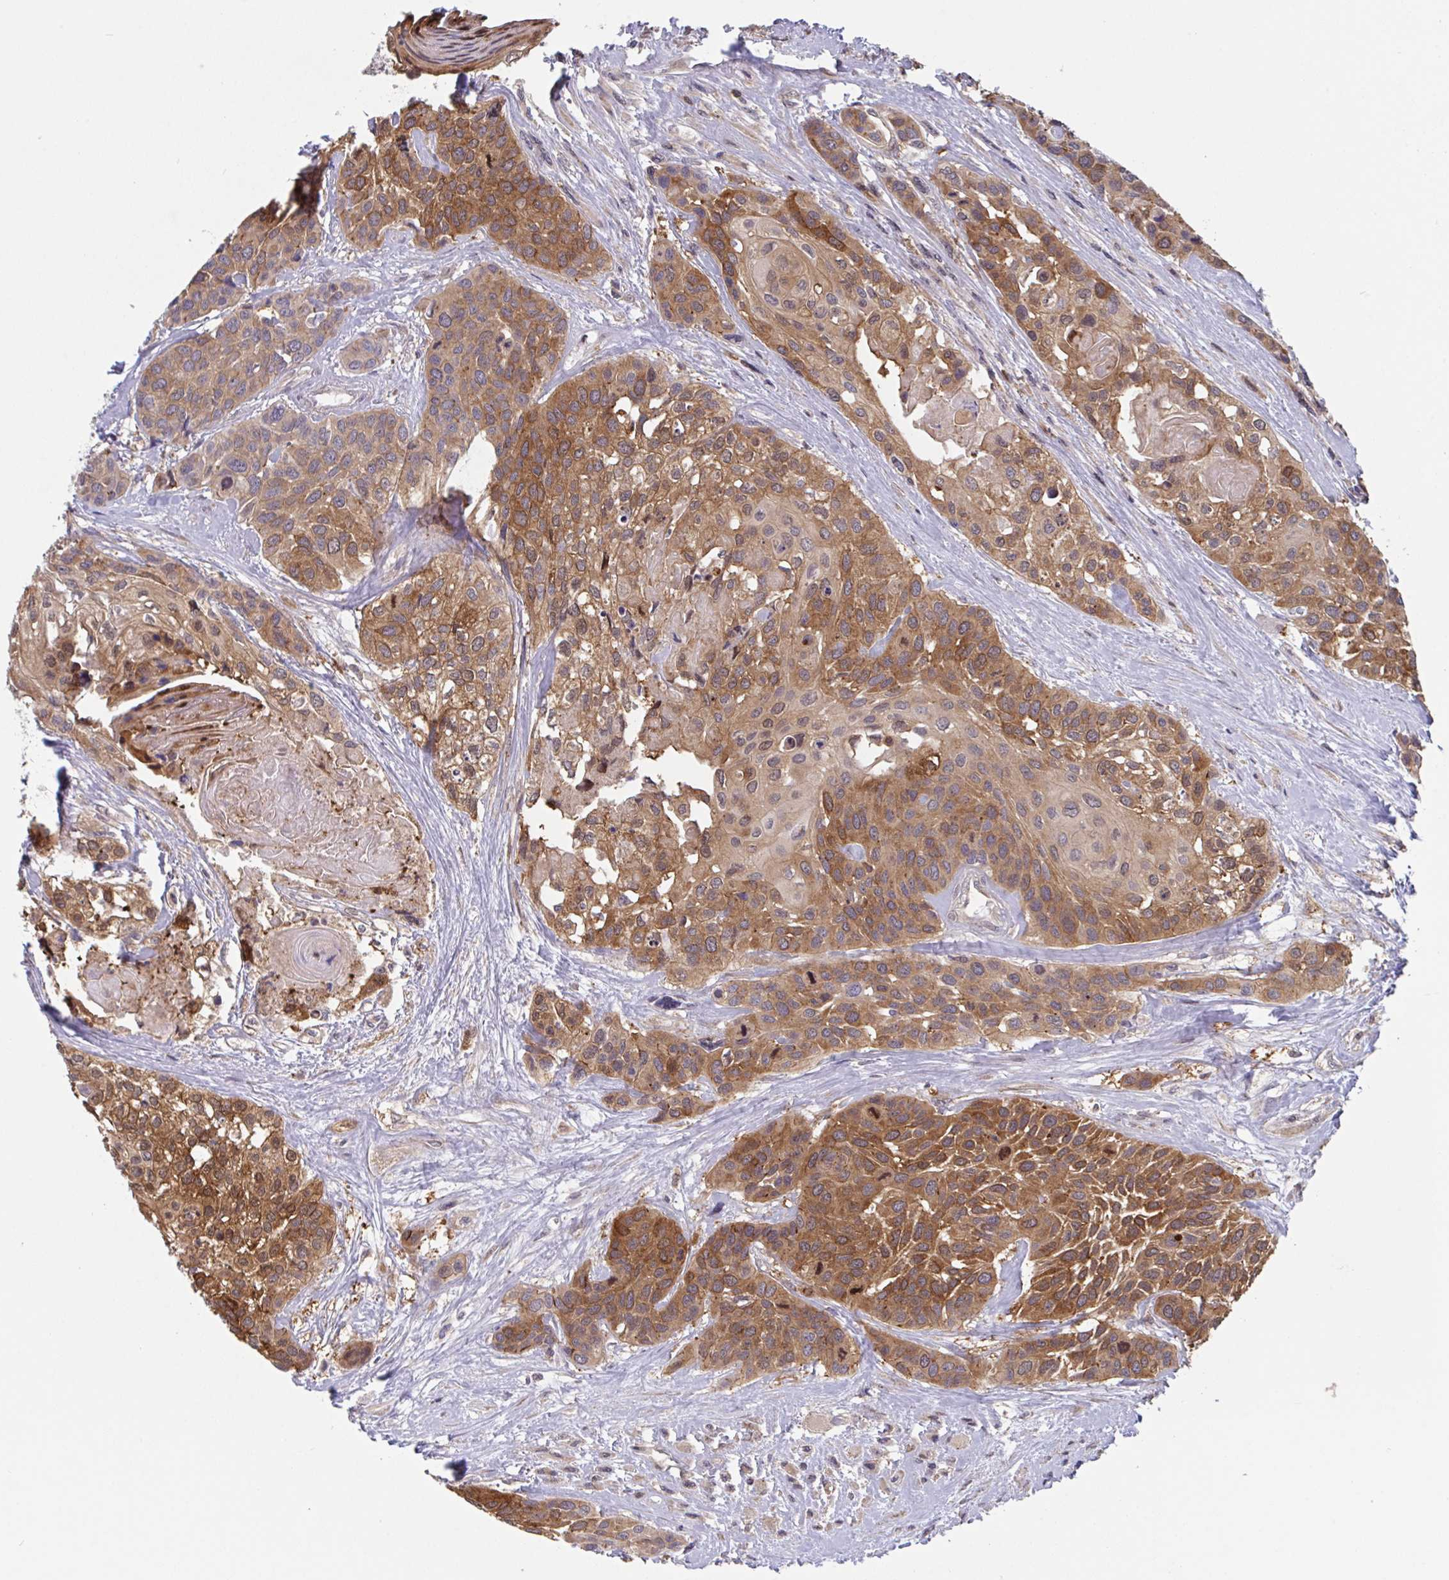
{"staining": {"intensity": "moderate", "quantity": ">75%", "location": "cytoplasmic/membranous,nuclear"}, "tissue": "head and neck cancer", "cell_type": "Tumor cells", "image_type": "cancer", "snomed": [{"axis": "morphology", "description": "Squamous cell carcinoma, NOS"}, {"axis": "topography", "description": "Head-Neck"}], "caption": "DAB immunohistochemical staining of head and neck cancer (squamous cell carcinoma) reveals moderate cytoplasmic/membranous and nuclear protein positivity in approximately >75% of tumor cells.", "gene": "LMNTD2", "patient": {"sex": "female", "age": 50}}